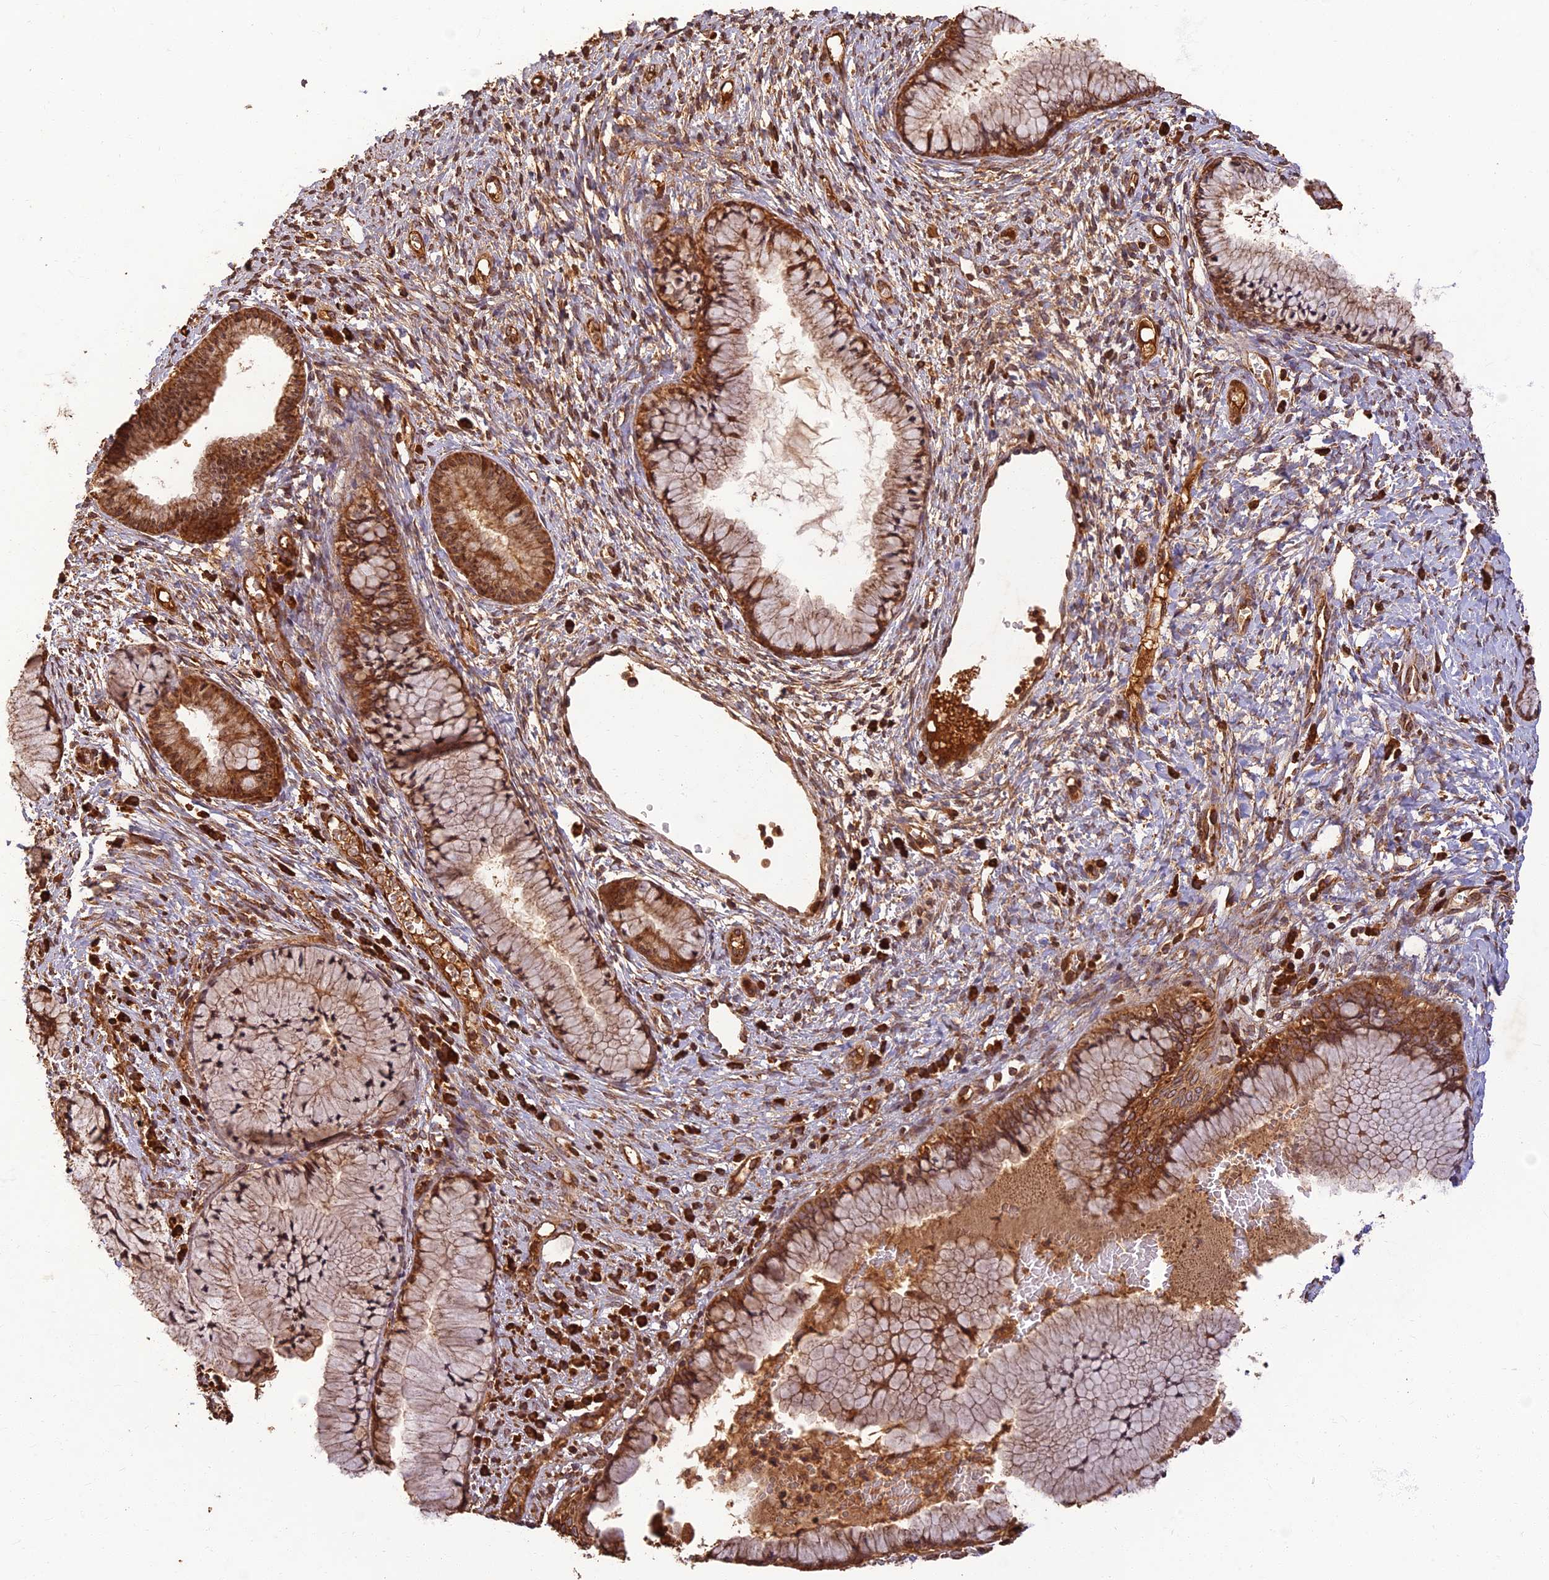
{"staining": {"intensity": "moderate", "quantity": ">75%", "location": "cytoplasmic/membranous,nuclear"}, "tissue": "cervix", "cell_type": "Glandular cells", "image_type": "normal", "snomed": [{"axis": "morphology", "description": "Normal tissue, NOS"}, {"axis": "topography", "description": "Cervix"}], "caption": "Immunohistochemistry histopathology image of normal cervix: human cervix stained using immunohistochemistry shows medium levels of moderate protein expression localized specifically in the cytoplasmic/membranous,nuclear of glandular cells, appearing as a cytoplasmic/membranous,nuclear brown color.", "gene": "CORO1C", "patient": {"sex": "female", "age": 42}}